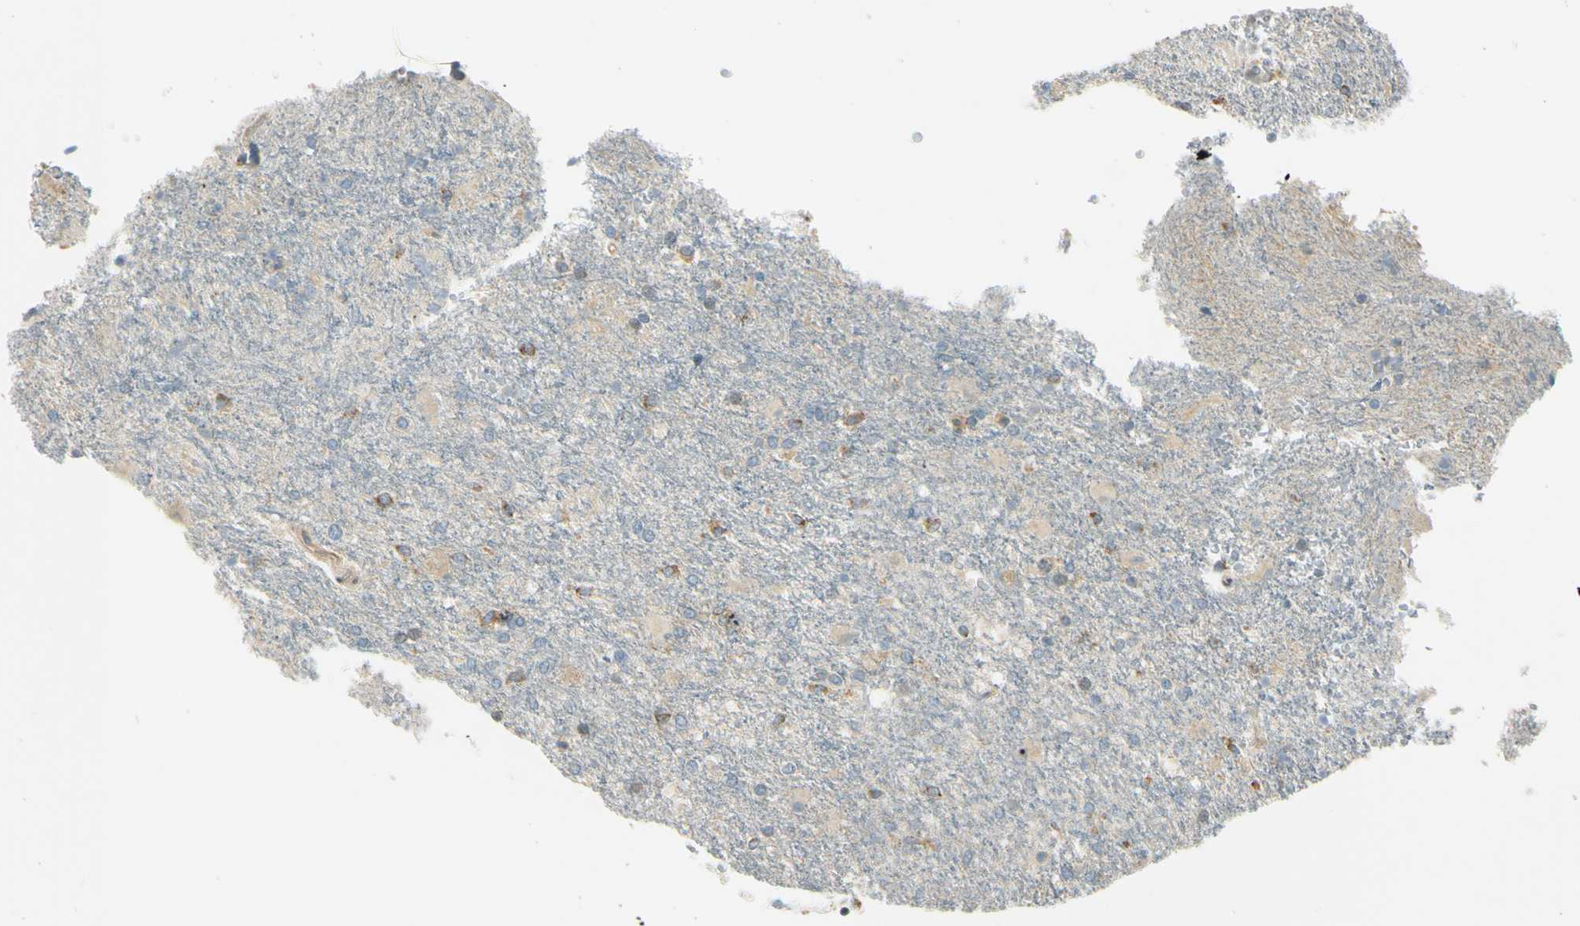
{"staining": {"intensity": "moderate", "quantity": "<25%", "location": "cytoplasmic/membranous"}, "tissue": "glioma", "cell_type": "Tumor cells", "image_type": "cancer", "snomed": [{"axis": "morphology", "description": "Glioma, malignant, High grade"}, {"axis": "topography", "description": "Brain"}], "caption": "Protein expression analysis of human malignant glioma (high-grade) reveals moderate cytoplasmic/membranous positivity in approximately <25% of tumor cells. Using DAB (3,3'-diaminobenzidine) (brown) and hematoxylin (blue) stains, captured at high magnification using brightfield microscopy.", "gene": "LAMA3", "patient": {"sex": "male", "age": 71}}